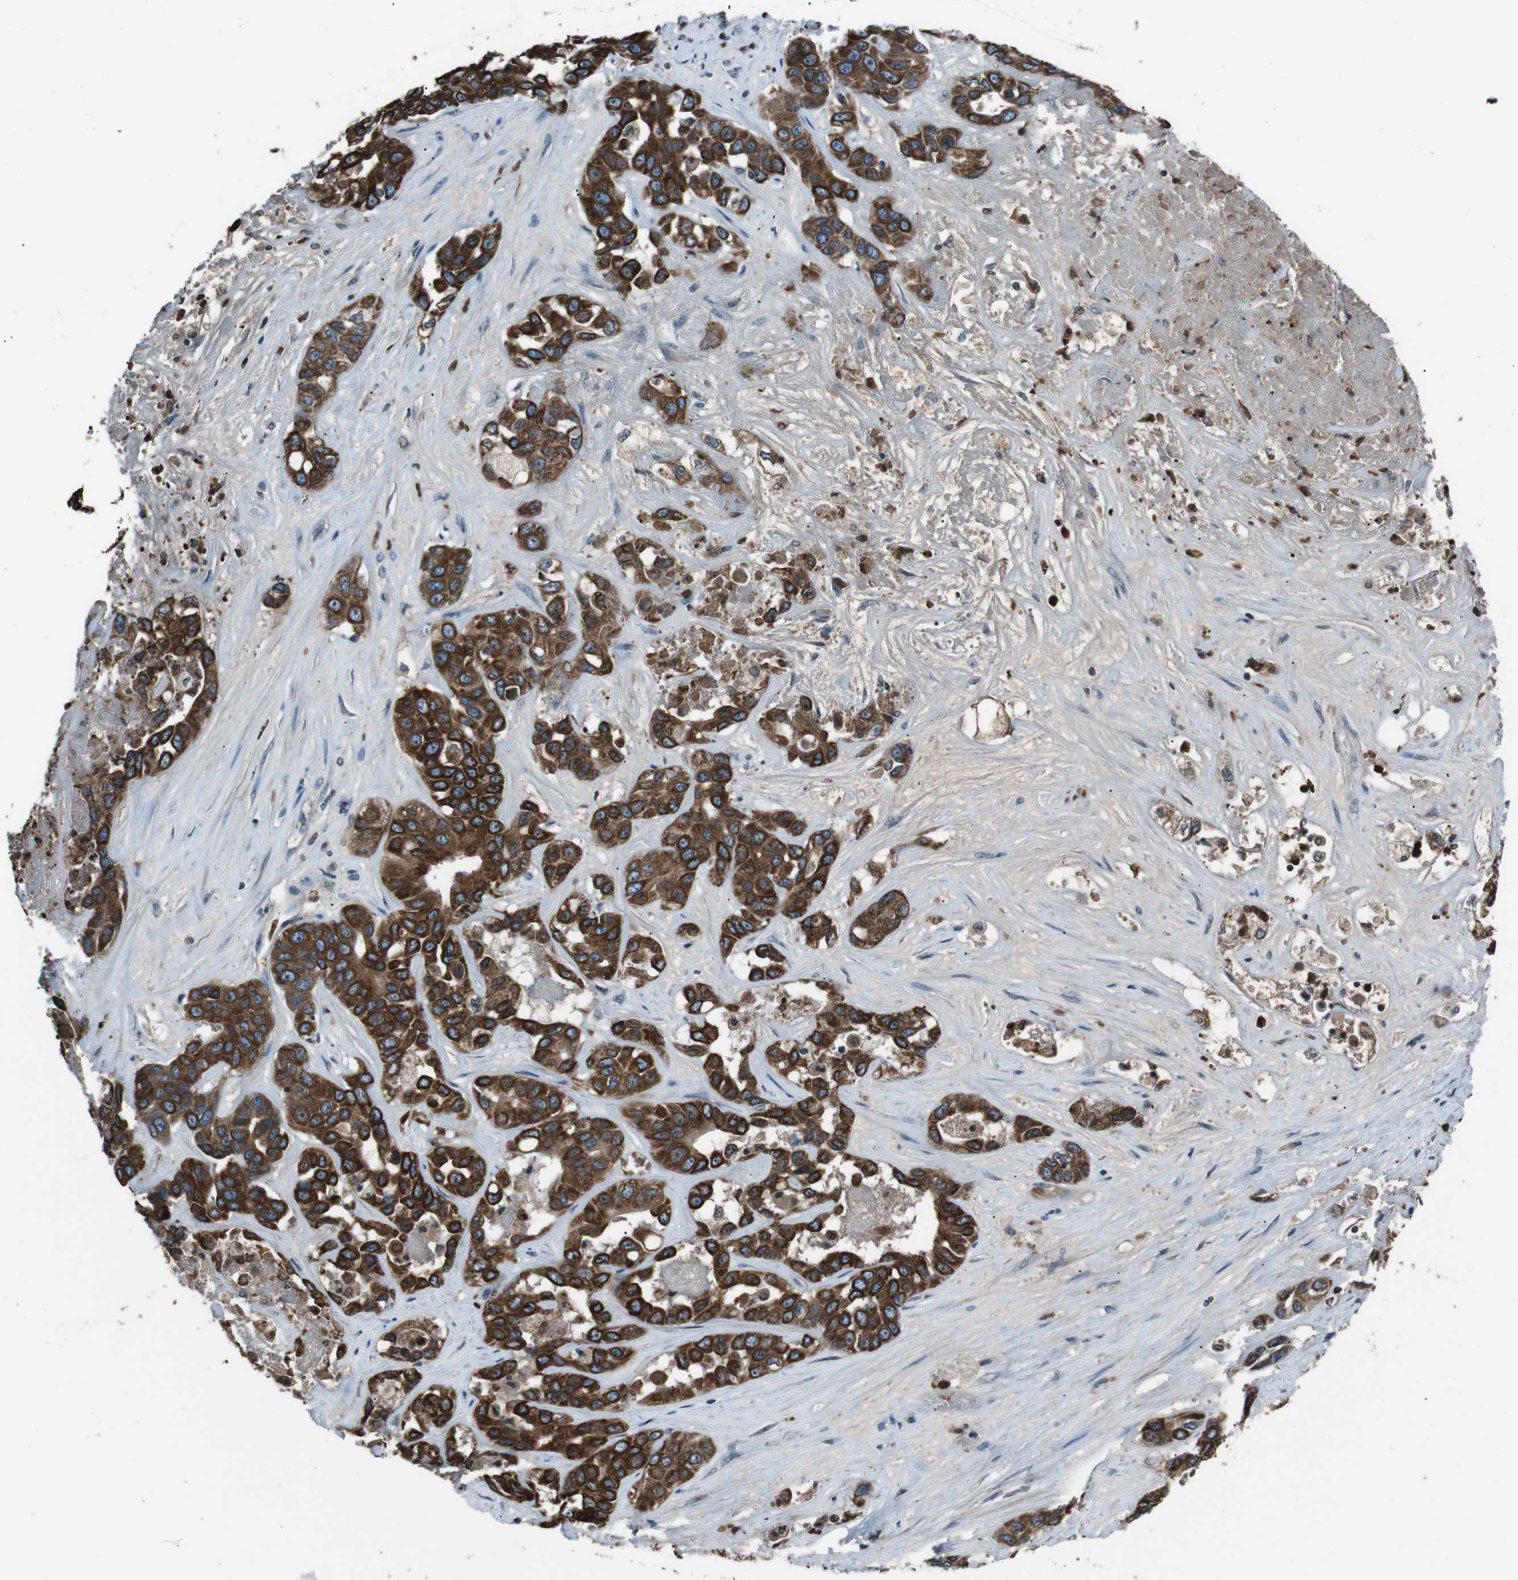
{"staining": {"intensity": "strong", "quantity": ">75%", "location": "cytoplasmic/membranous"}, "tissue": "liver cancer", "cell_type": "Tumor cells", "image_type": "cancer", "snomed": [{"axis": "morphology", "description": "Cholangiocarcinoma"}, {"axis": "topography", "description": "Liver"}], "caption": "Brown immunohistochemical staining in human liver cancer (cholangiocarcinoma) demonstrates strong cytoplasmic/membranous staining in about >75% of tumor cells. The staining was performed using DAB to visualize the protein expression in brown, while the nuclei were stained in blue with hematoxylin (Magnification: 20x).", "gene": "UGT1A6", "patient": {"sex": "female", "age": 52}}